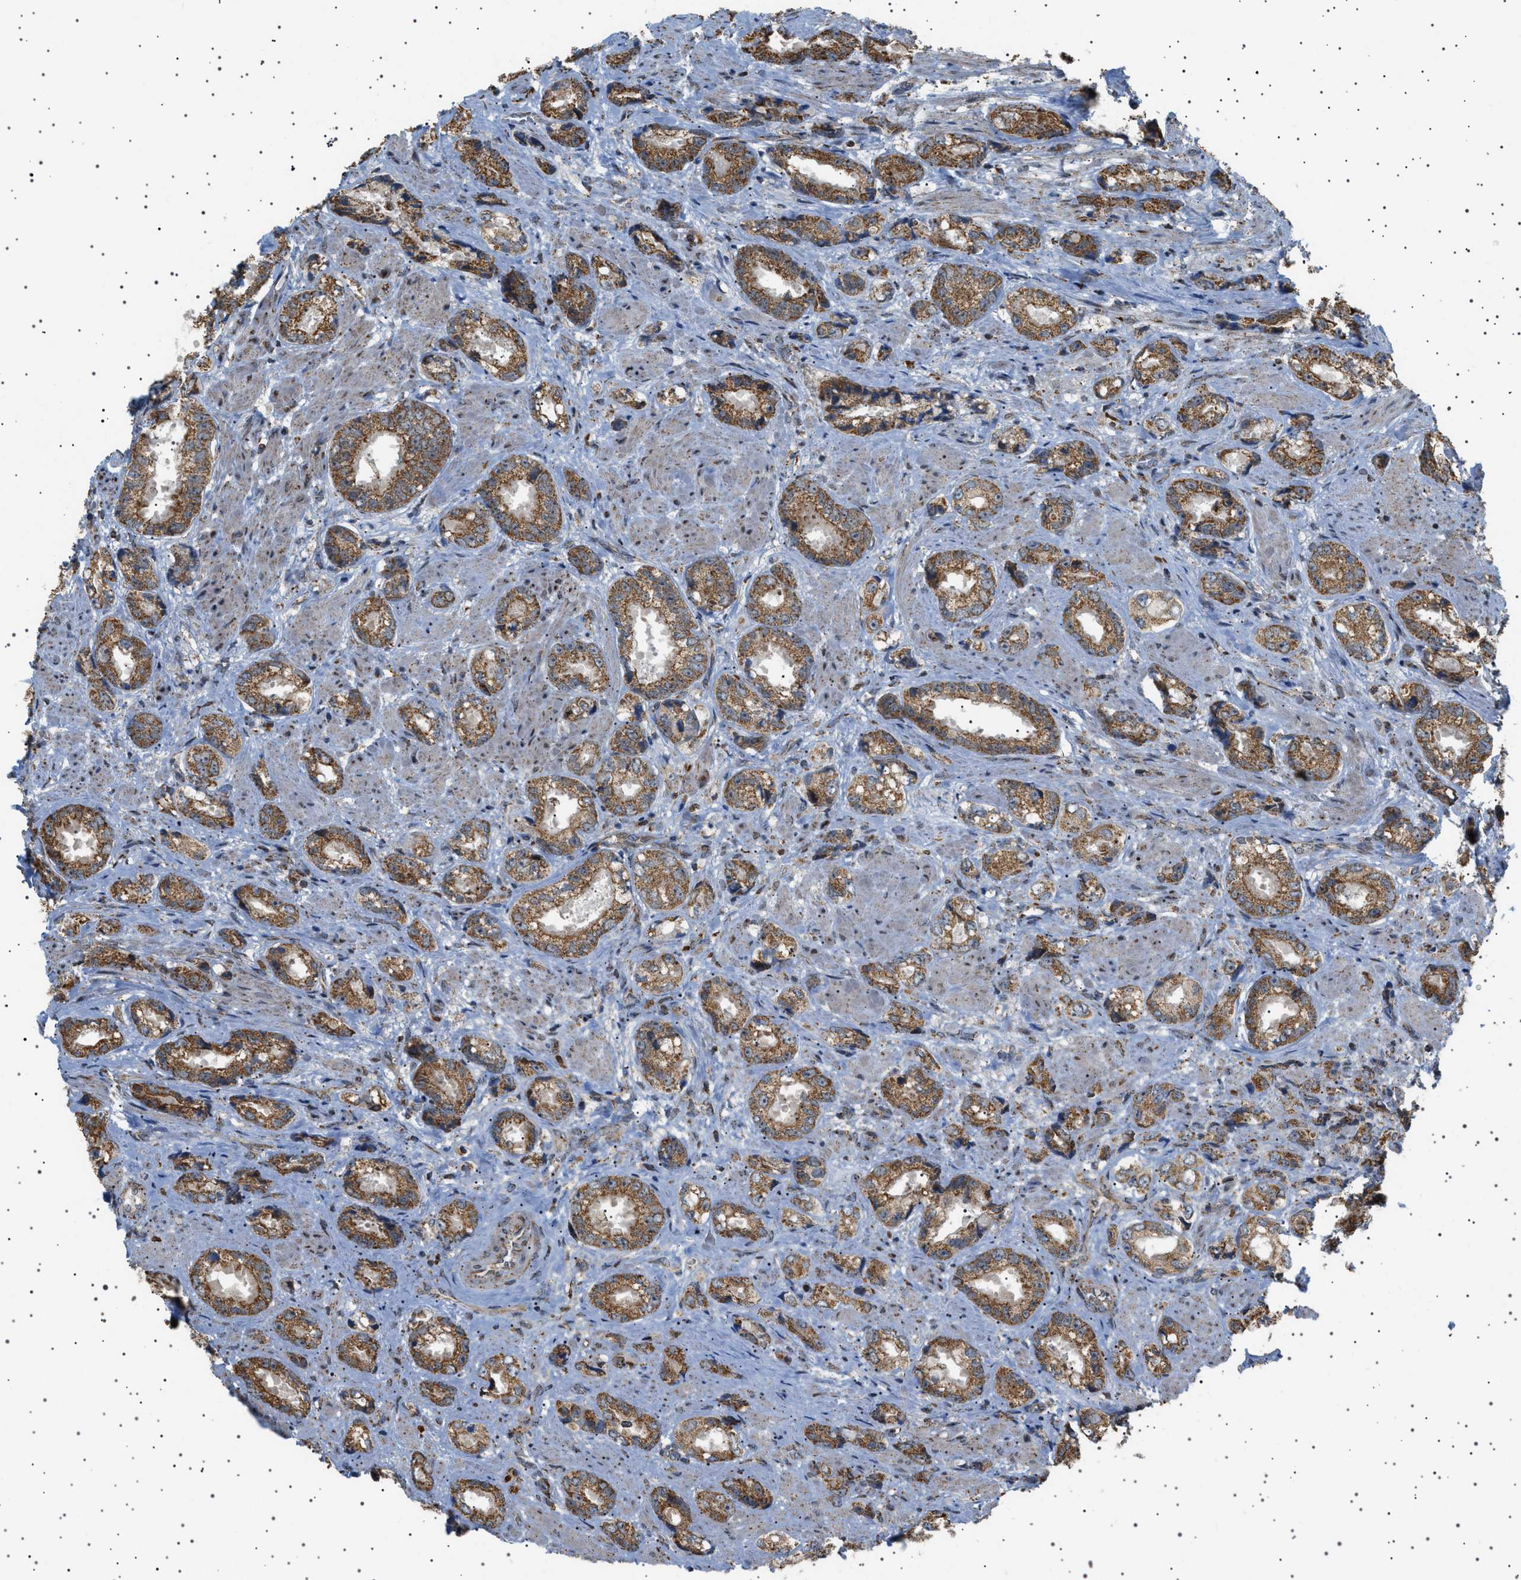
{"staining": {"intensity": "moderate", "quantity": ">75%", "location": "cytoplasmic/membranous"}, "tissue": "prostate cancer", "cell_type": "Tumor cells", "image_type": "cancer", "snomed": [{"axis": "morphology", "description": "Adenocarcinoma, High grade"}, {"axis": "topography", "description": "Prostate"}], "caption": "Prostate high-grade adenocarcinoma stained with DAB immunohistochemistry (IHC) displays medium levels of moderate cytoplasmic/membranous expression in about >75% of tumor cells.", "gene": "MELK", "patient": {"sex": "male", "age": 61}}